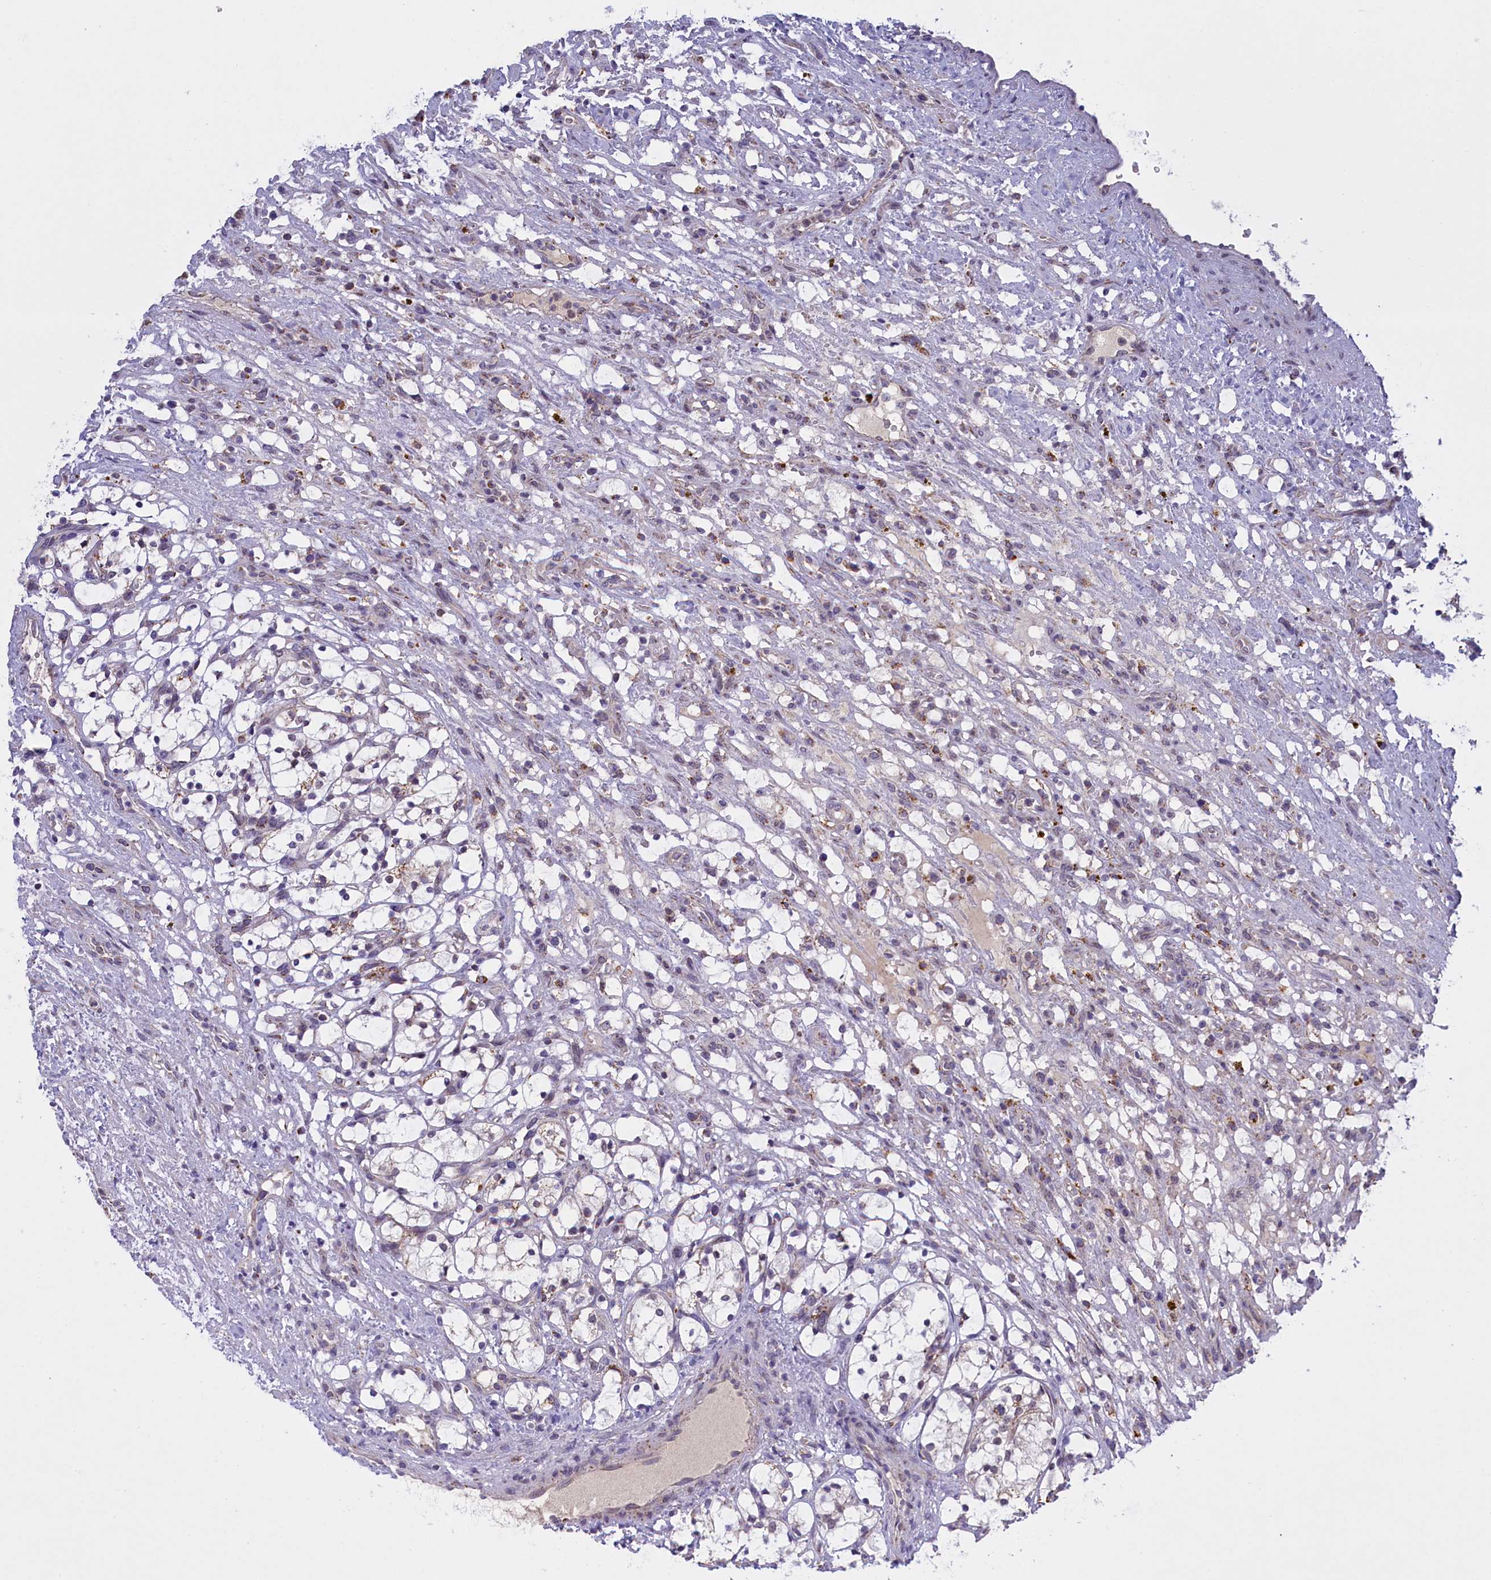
{"staining": {"intensity": "negative", "quantity": "none", "location": "none"}, "tissue": "renal cancer", "cell_type": "Tumor cells", "image_type": "cancer", "snomed": [{"axis": "morphology", "description": "Adenocarcinoma, NOS"}, {"axis": "topography", "description": "Kidney"}], "caption": "Immunohistochemical staining of human renal adenocarcinoma reveals no significant staining in tumor cells.", "gene": "FAM149B1", "patient": {"sex": "female", "age": 69}}